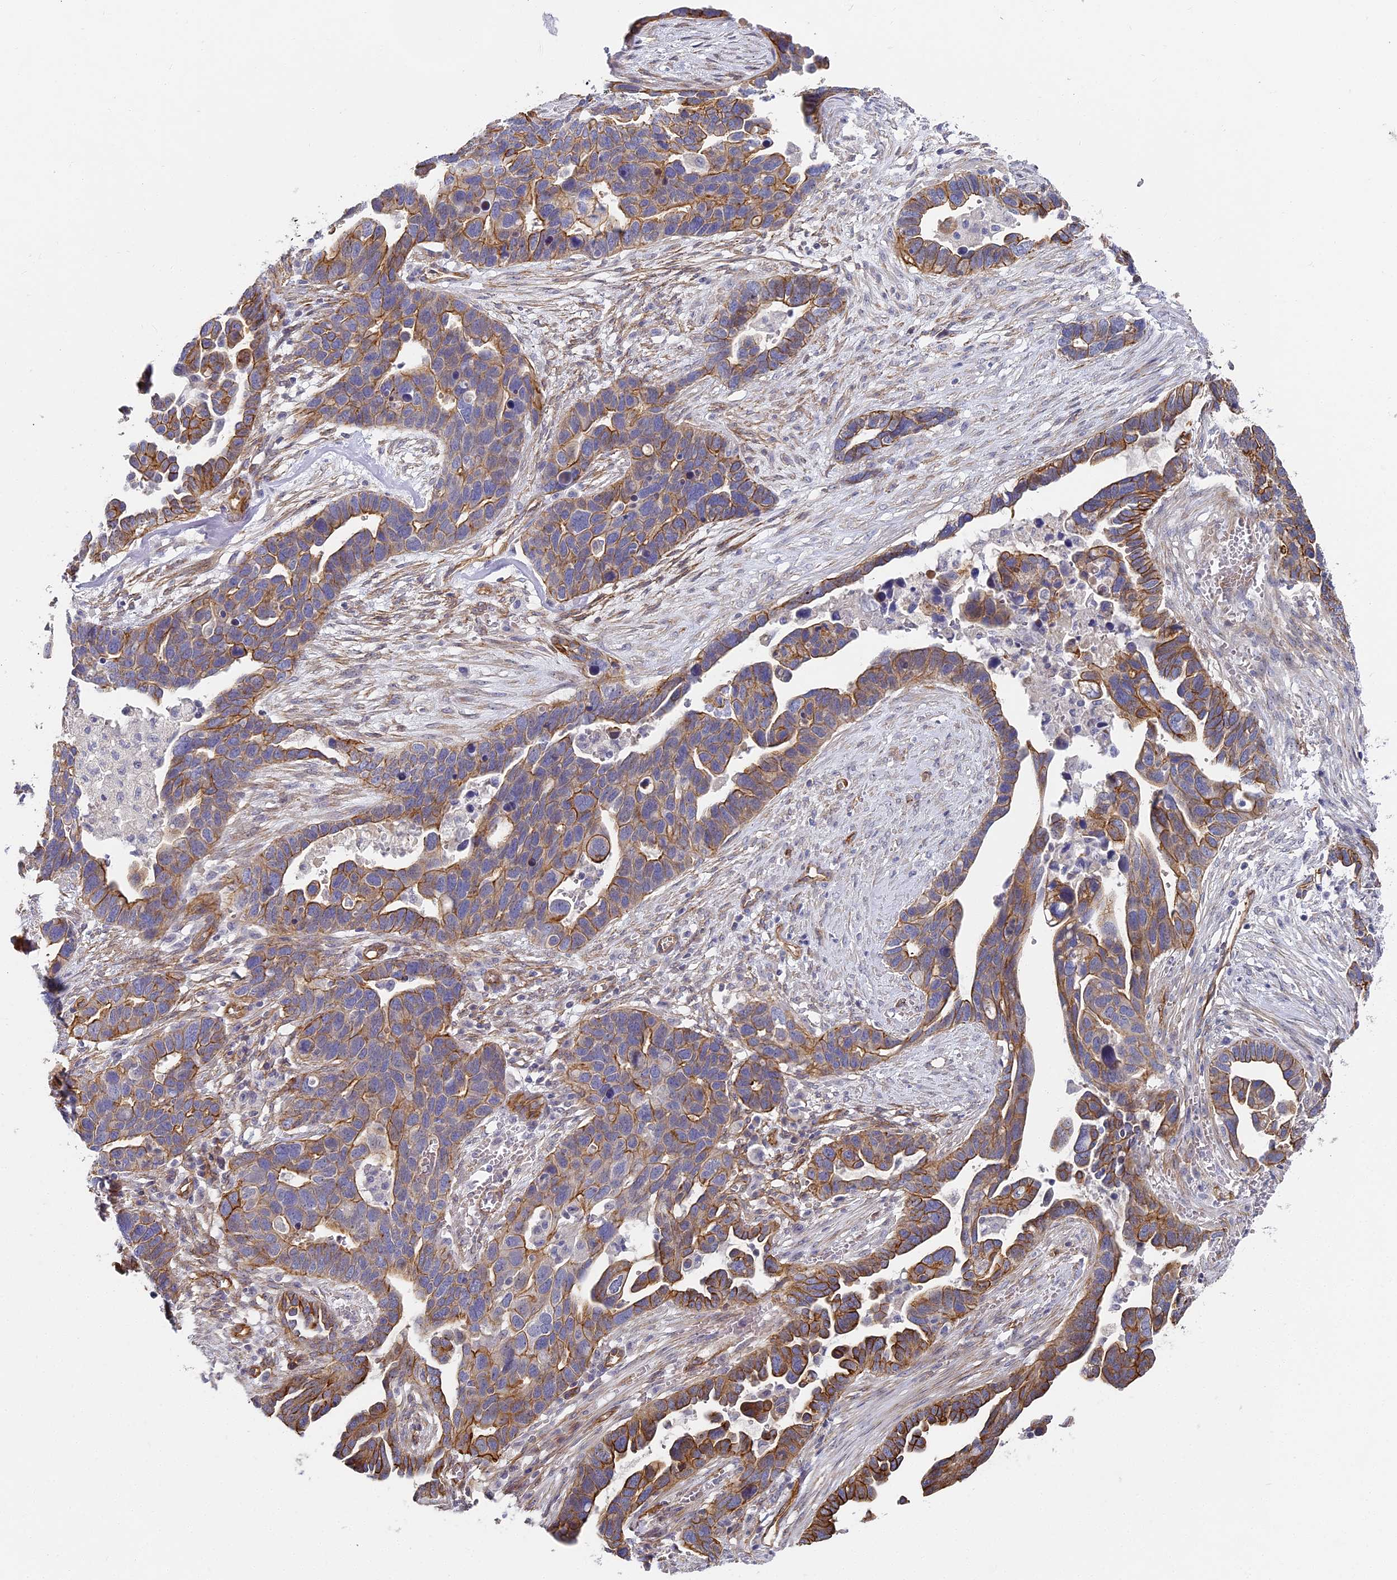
{"staining": {"intensity": "moderate", "quantity": "25%-75%", "location": "cytoplasmic/membranous"}, "tissue": "ovarian cancer", "cell_type": "Tumor cells", "image_type": "cancer", "snomed": [{"axis": "morphology", "description": "Cystadenocarcinoma, serous, NOS"}, {"axis": "topography", "description": "Ovary"}], "caption": "This image demonstrates immunohistochemistry staining of ovarian cancer, with medium moderate cytoplasmic/membranous positivity in approximately 25%-75% of tumor cells.", "gene": "CCDC30", "patient": {"sex": "female", "age": 54}}